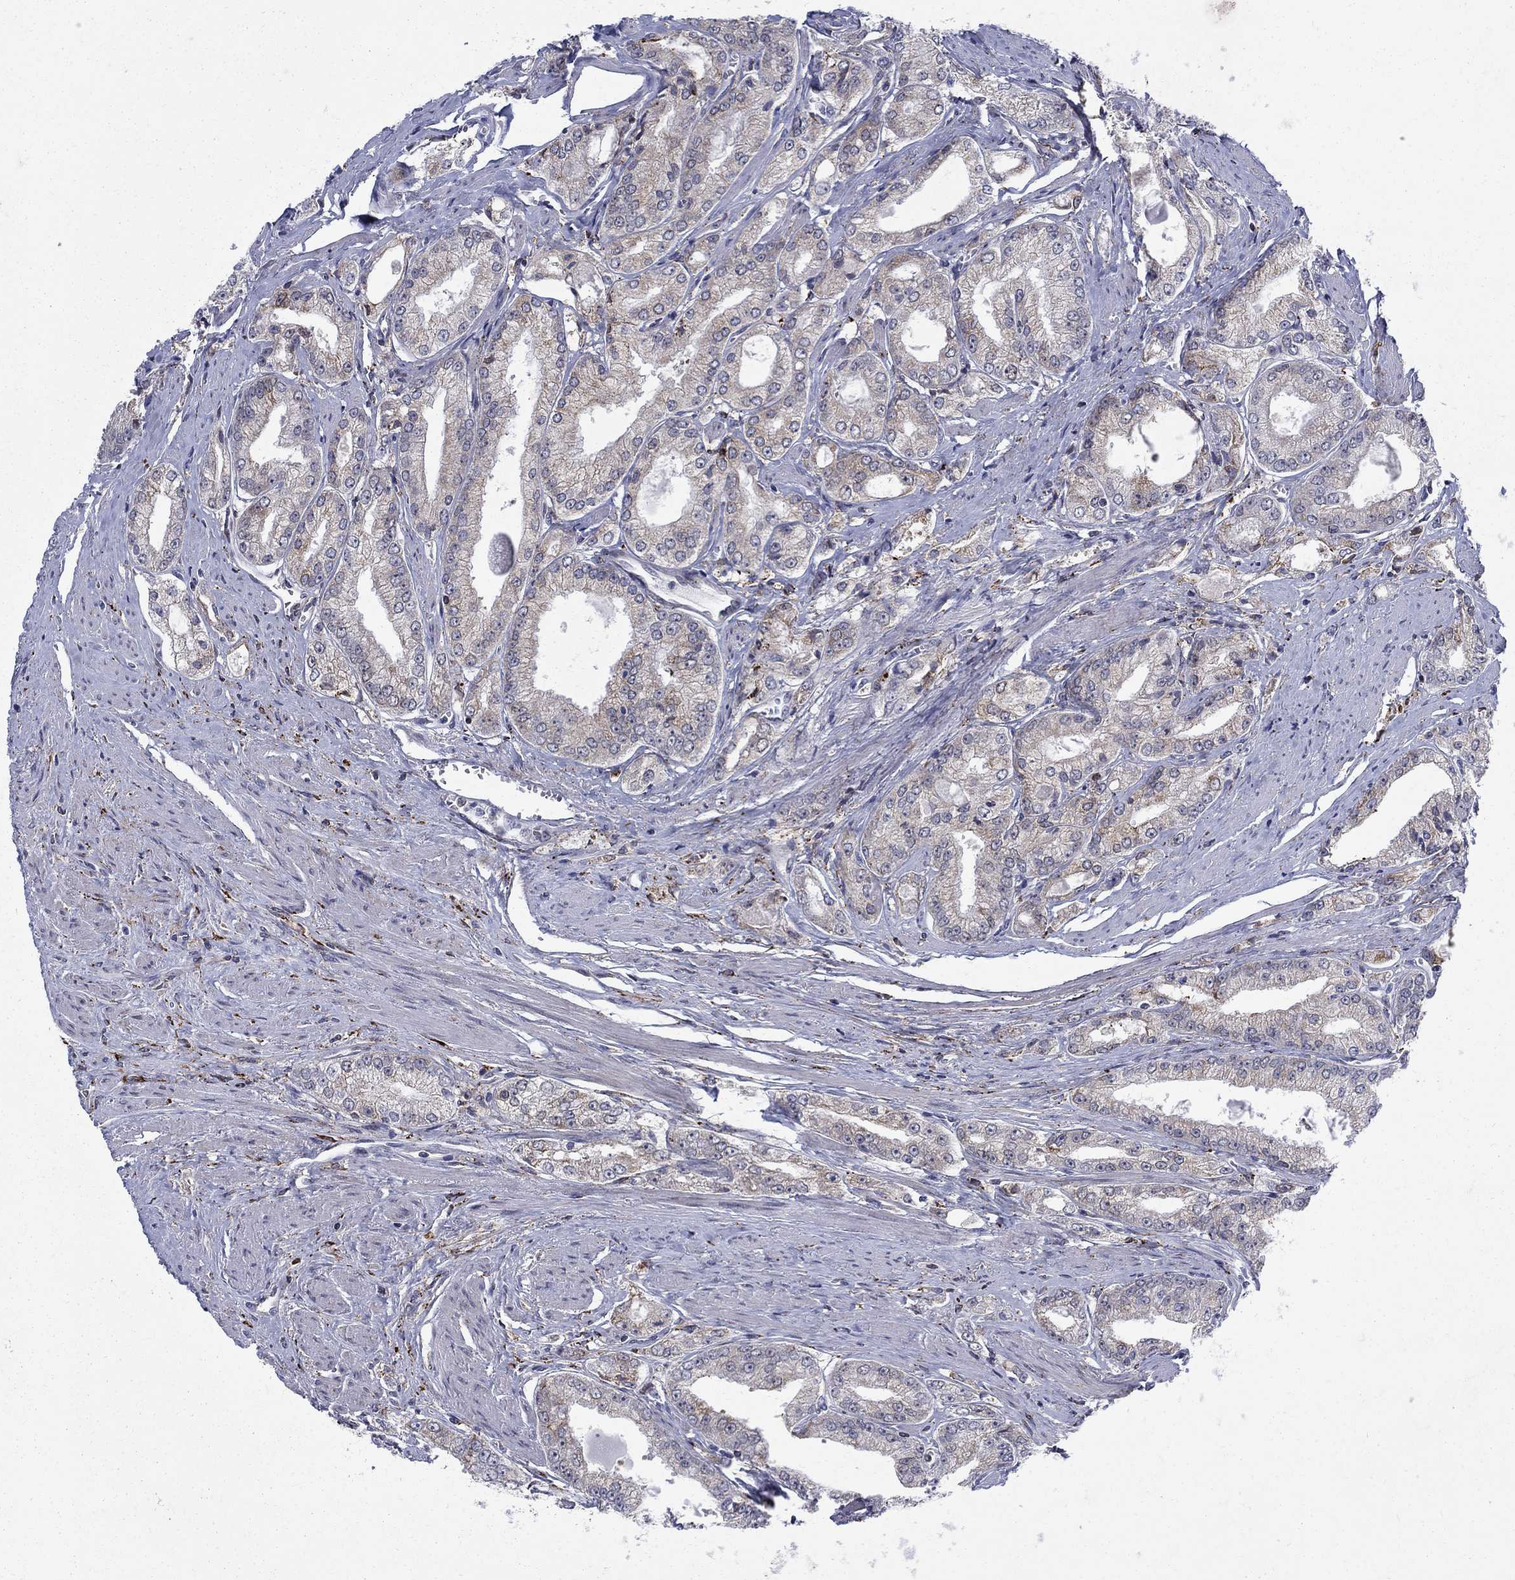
{"staining": {"intensity": "strong", "quantity": "<25%", "location": "cytoplasmic/membranous"}, "tissue": "prostate cancer", "cell_type": "Tumor cells", "image_type": "cancer", "snomed": [{"axis": "morphology", "description": "Adenocarcinoma, NOS"}, {"axis": "morphology", "description": "Adenocarcinoma, High grade"}, {"axis": "topography", "description": "Prostate"}], "caption": "This photomicrograph reveals immunohistochemistry (IHC) staining of prostate cancer, with medium strong cytoplasmic/membranous positivity in about <25% of tumor cells.", "gene": "CAB39L", "patient": {"sex": "male", "age": 70}}